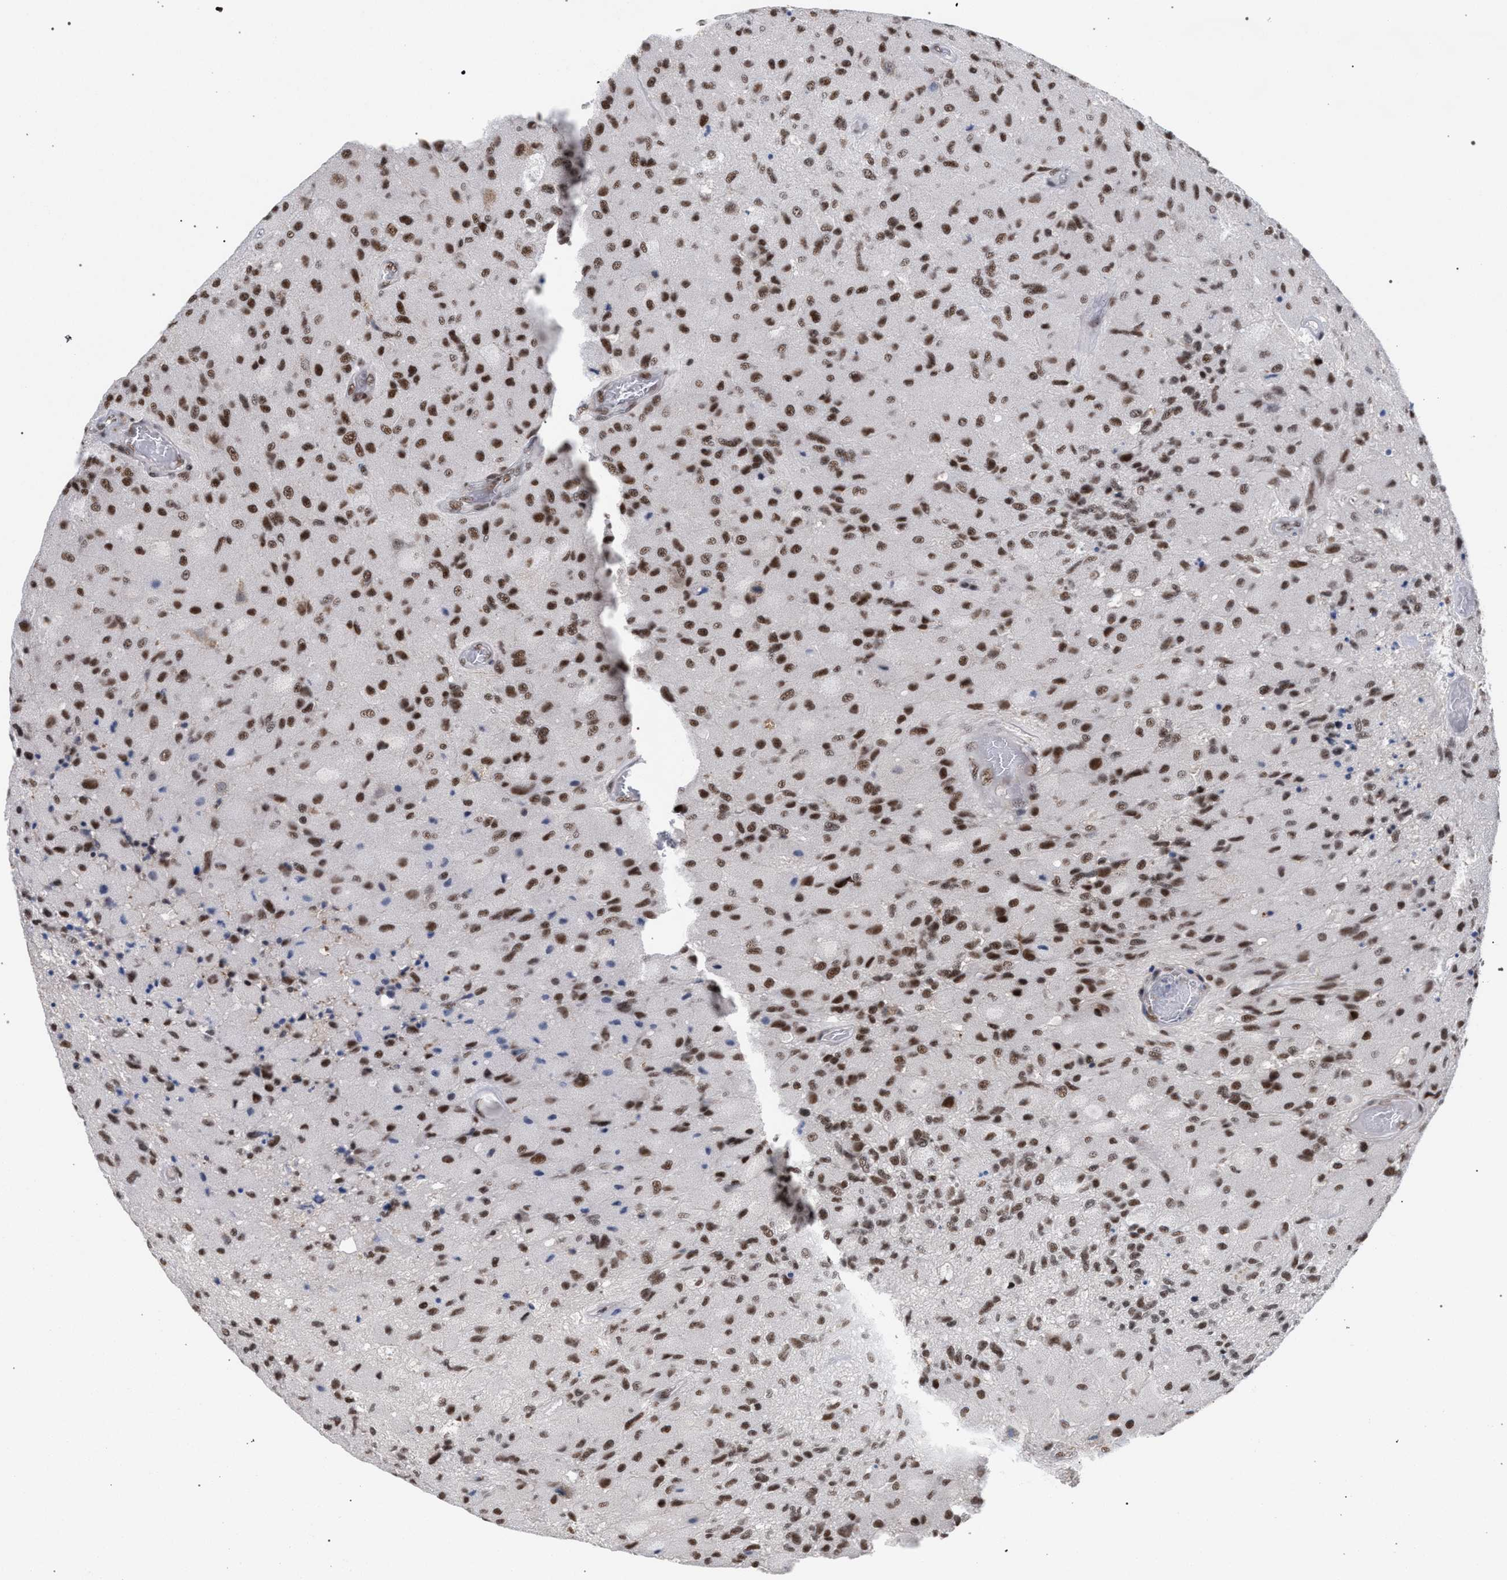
{"staining": {"intensity": "strong", "quantity": ">75%", "location": "nuclear"}, "tissue": "glioma", "cell_type": "Tumor cells", "image_type": "cancer", "snomed": [{"axis": "morphology", "description": "Normal tissue, NOS"}, {"axis": "morphology", "description": "Glioma, malignant, High grade"}, {"axis": "topography", "description": "Cerebral cortex"}], "caption": "Human malignant glioma (high-grade) stained with a brown dye displays strong nuclear positive positivity in about >75% of tumor cells.", "gene": "SCAF4", "patient": {"sex": "male", "age": 77}}